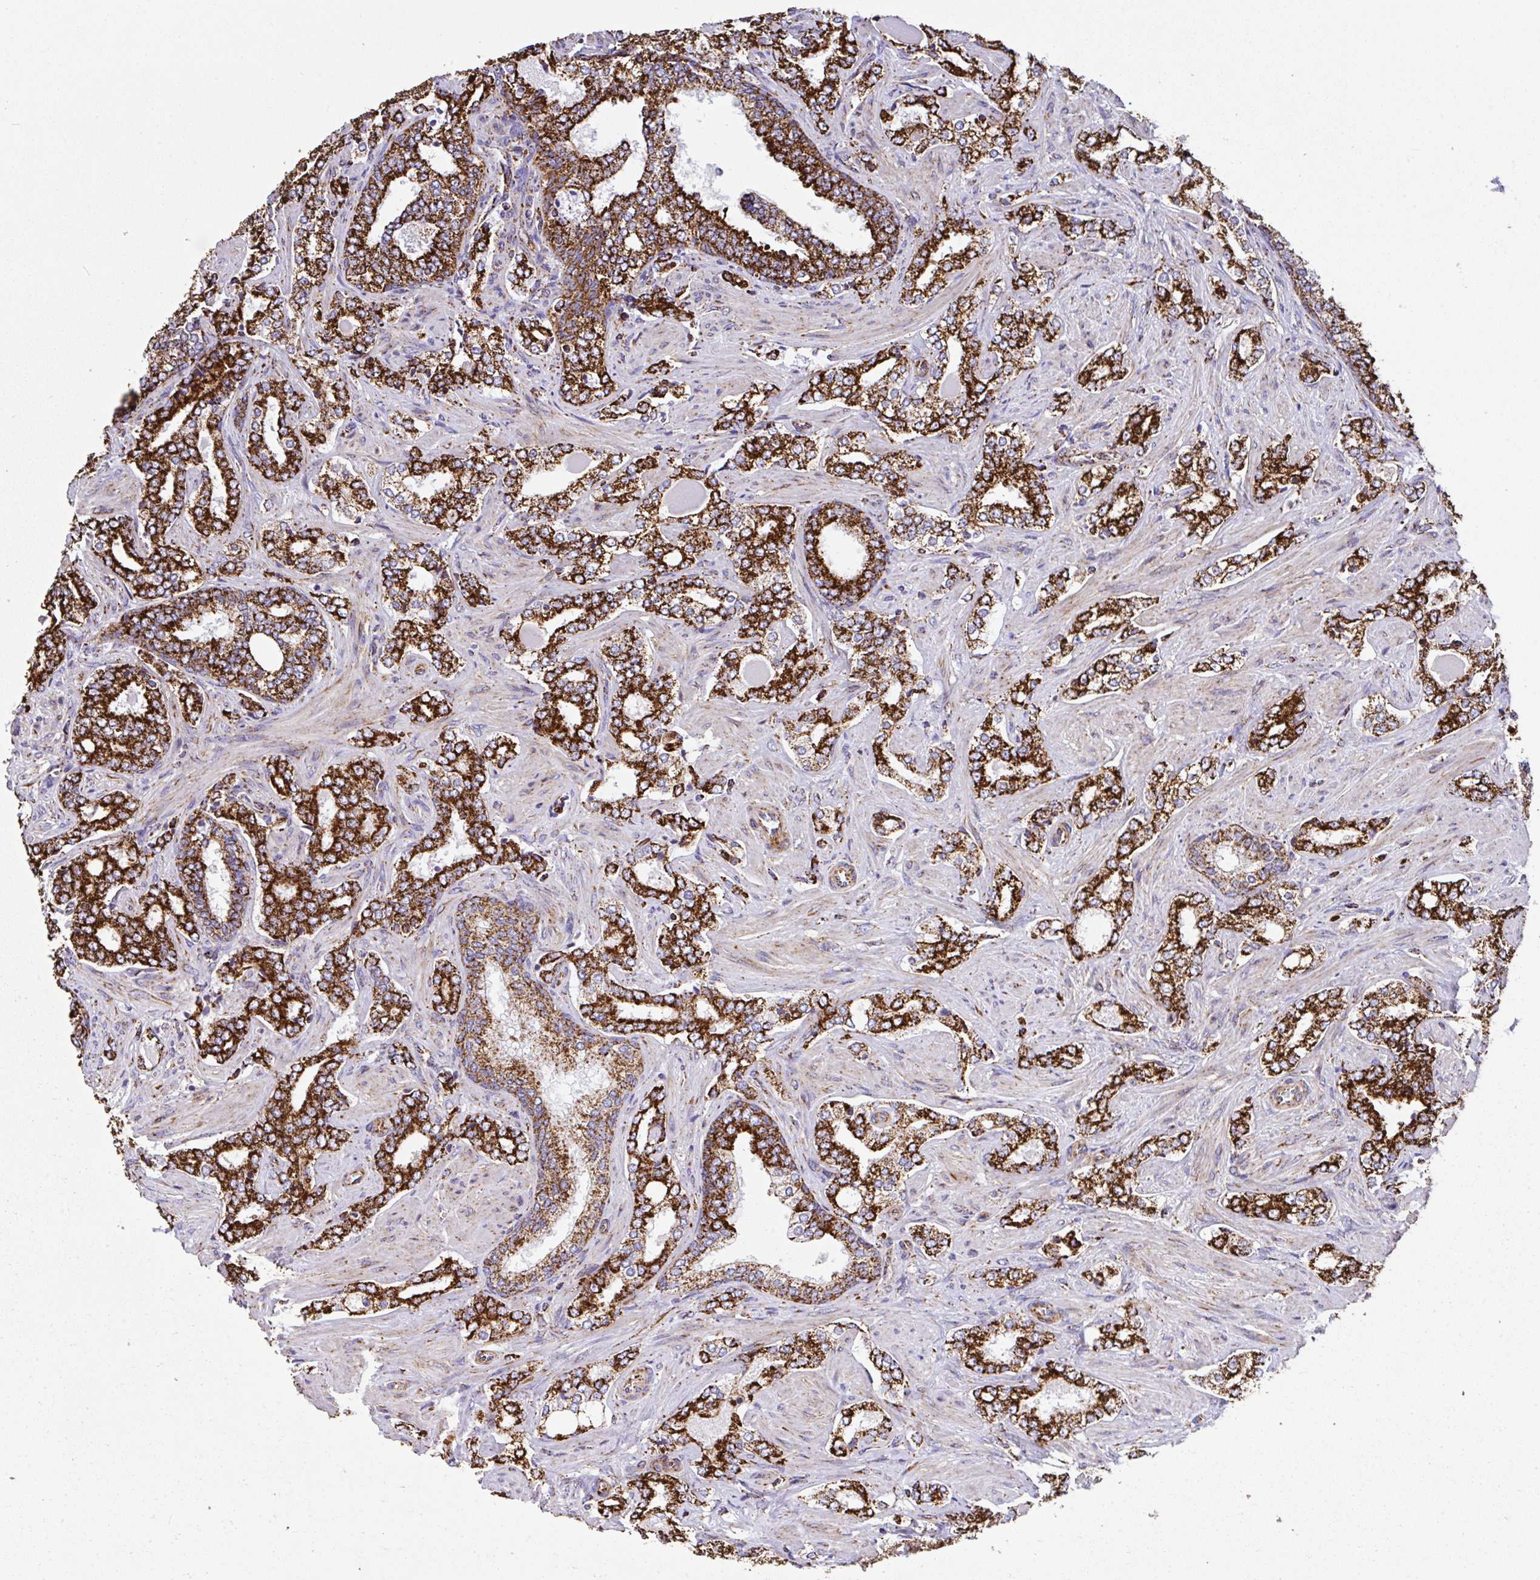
{"staining": {"intensity": "strong", "quantity": ">75%", "location": "cytoplasmic/membranous"}, "tissue": "prostate cancer", "cell_type": "Tumor cells", "image_type": "cancer", "snomed": [{"axis": "morphology", "description": "Adenocarcinoma, High grade"}, {"axis": "topography", "description": "Prostate"}], "caption": "Prostate cancer stained with DAB (3,3'-diaminobenzidine) IHC reveals high levels of strong cytoplasmic/membranous staining in about >75% of tumor cells. (DAB = brown stain, brightfield microscopy at high magnification).", "gene": "ANKRD33B", "patient": {"sex": "male", "age": 60}}